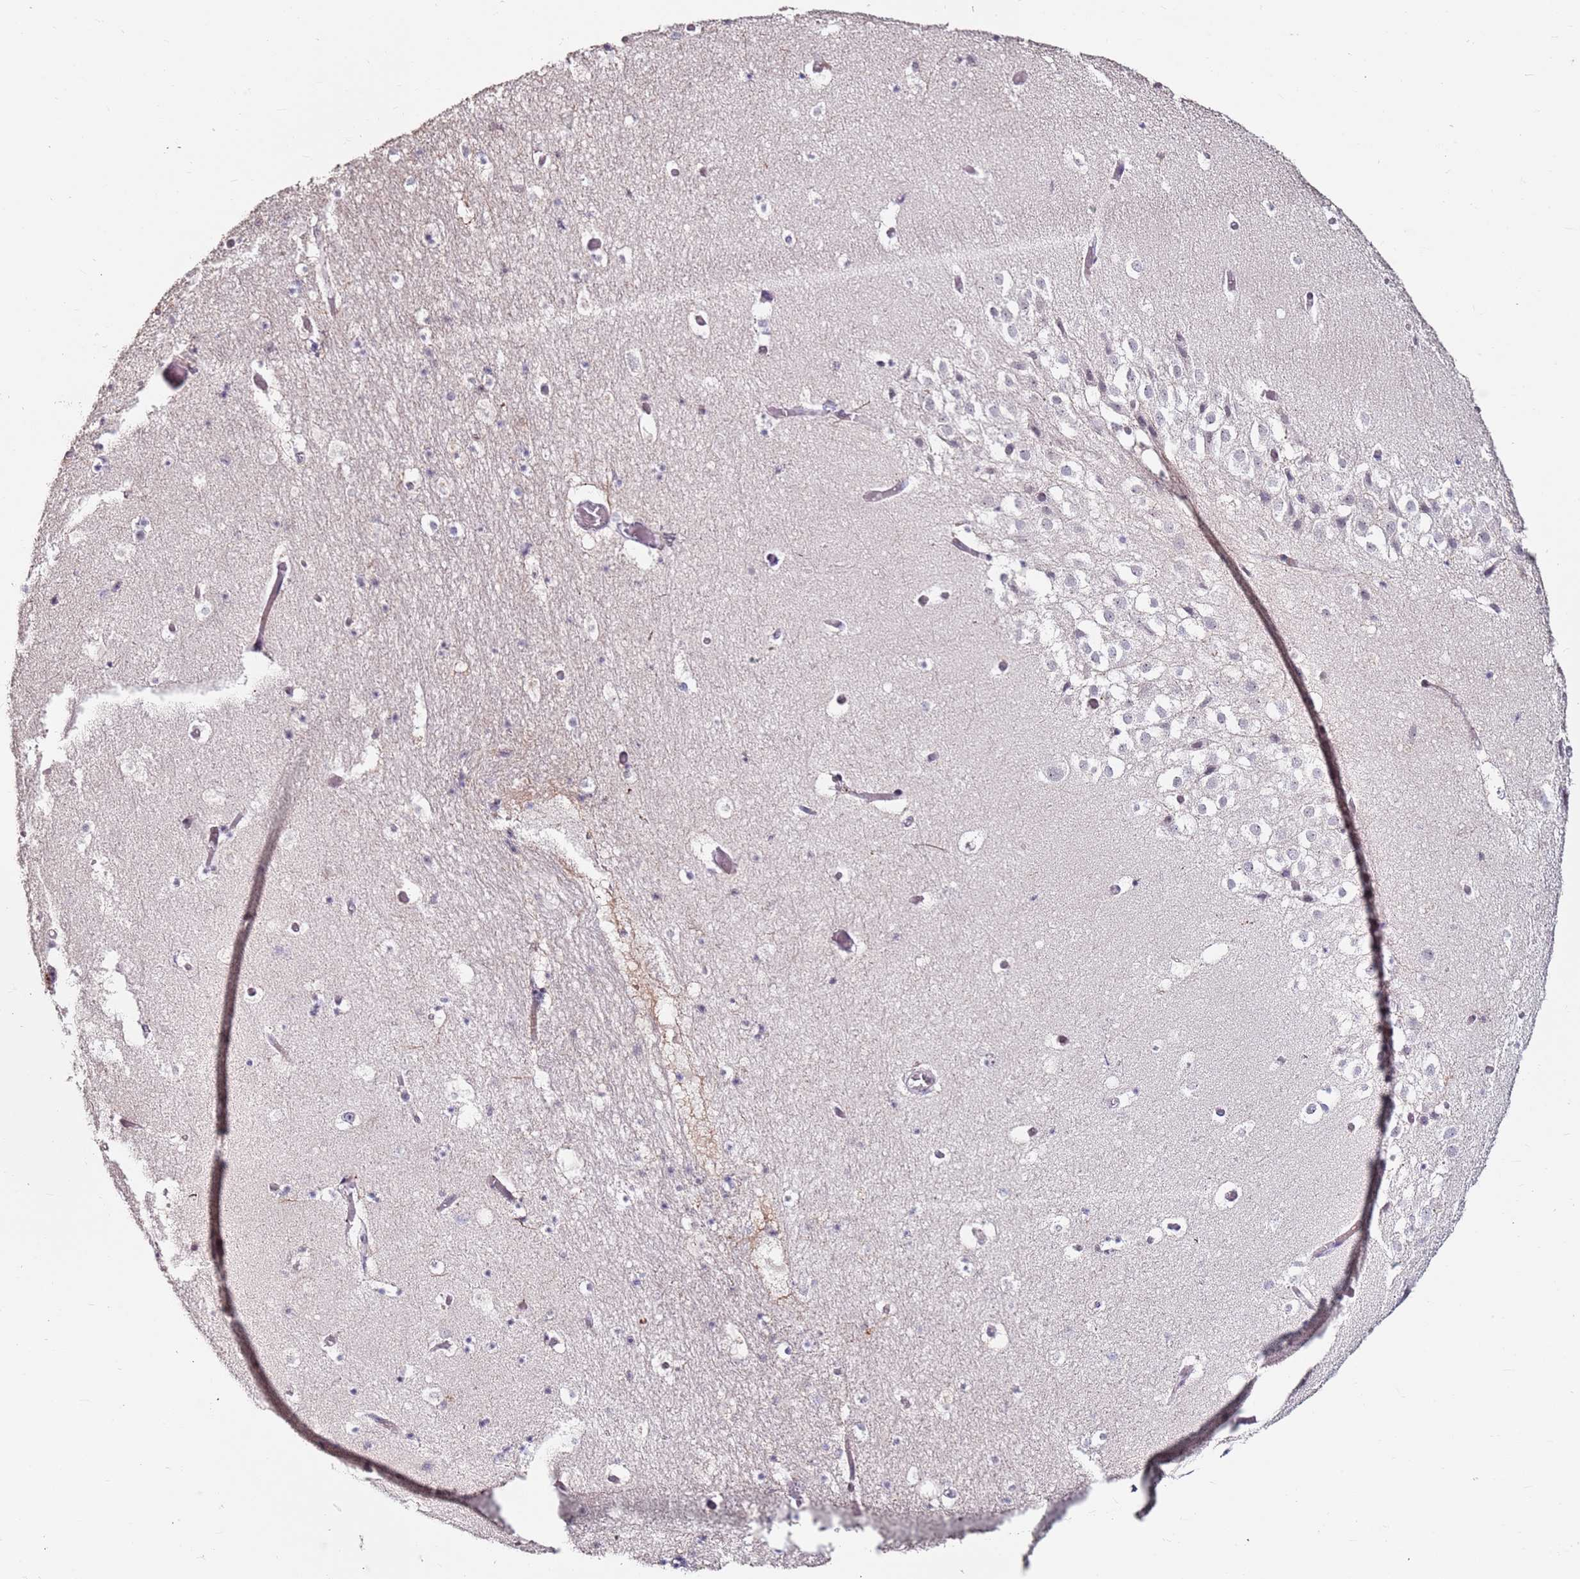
{"staining": {"intensity": "negative", "quantity": "none", "location": "none"}, "tissue": "hippocampus", "cell_type": "Glial cells", "image_type": "normal", "snomed": [{"axis": "morphology", "description": "Normal tissue, NOS"}, {"axis": "topography", "description": "Hippocampus"}], "caption": "An image of human hippocampus is negative for staining in glial cells. (DAB (3,3'-diaminobenzidine) immunohistochemistry (IHC) with hematoxylin counter stain).", "gene": "RARS2", "patient": {"sex": "female", "age": 52}}